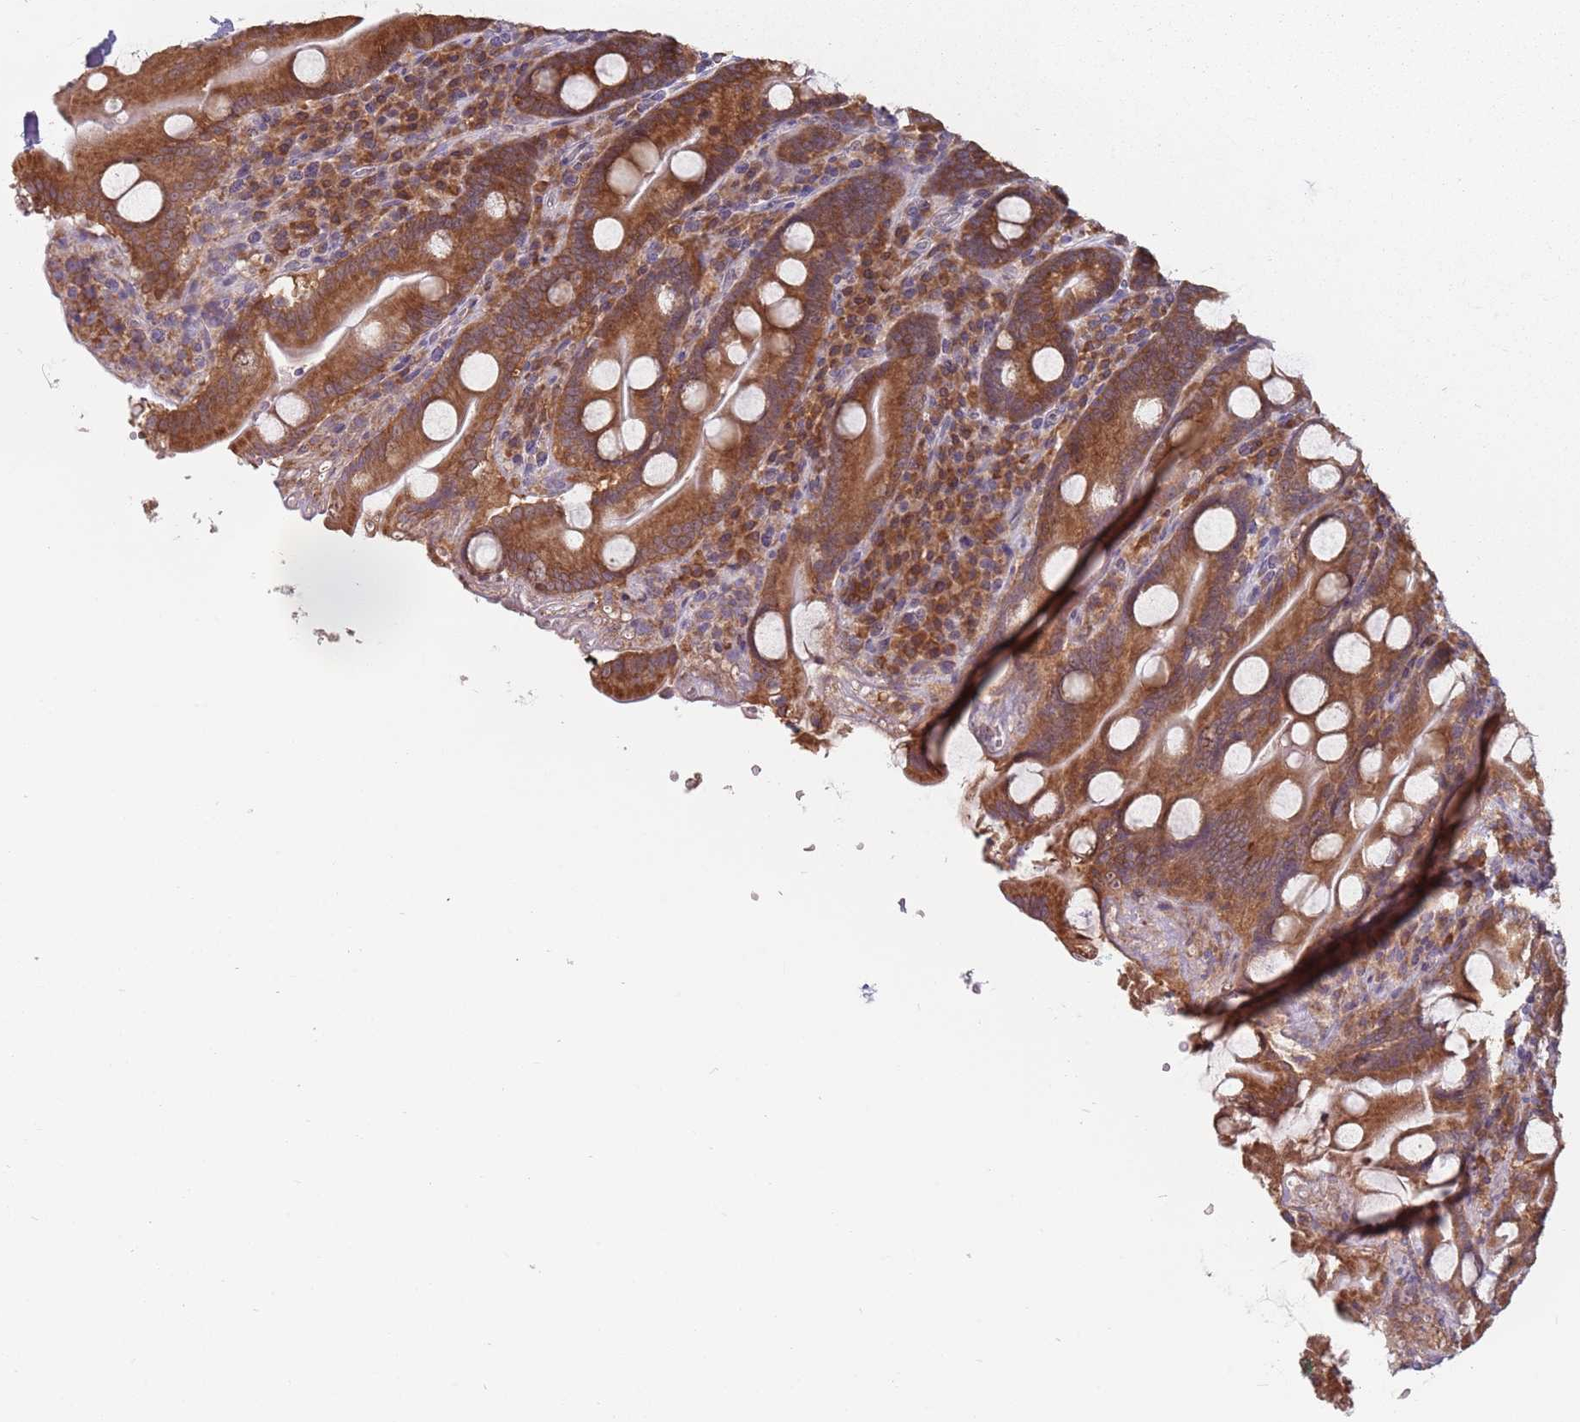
{"staining": {"intensity": "strong", "quantity": ">75%", "location": "cytoplasmic/membranous"}, "tissue": "duodenum", "cell_type": "Glandular cells", "image_type": "normal", "snomed": [{"axis": "morphology", "description": "Normal tissue, NOS"}, {"axis": "topography", "description": "Duodenum"}], "caption": "Glandular cells show high levels of strong cytoplasmic/membranous staining in about >75% of cells in benign duodenum. (brown staining indicates protein expression, while blue staining denotes nuclei).", "gene": "RPL17", "patient": {"sex": "male", "age": 35}}